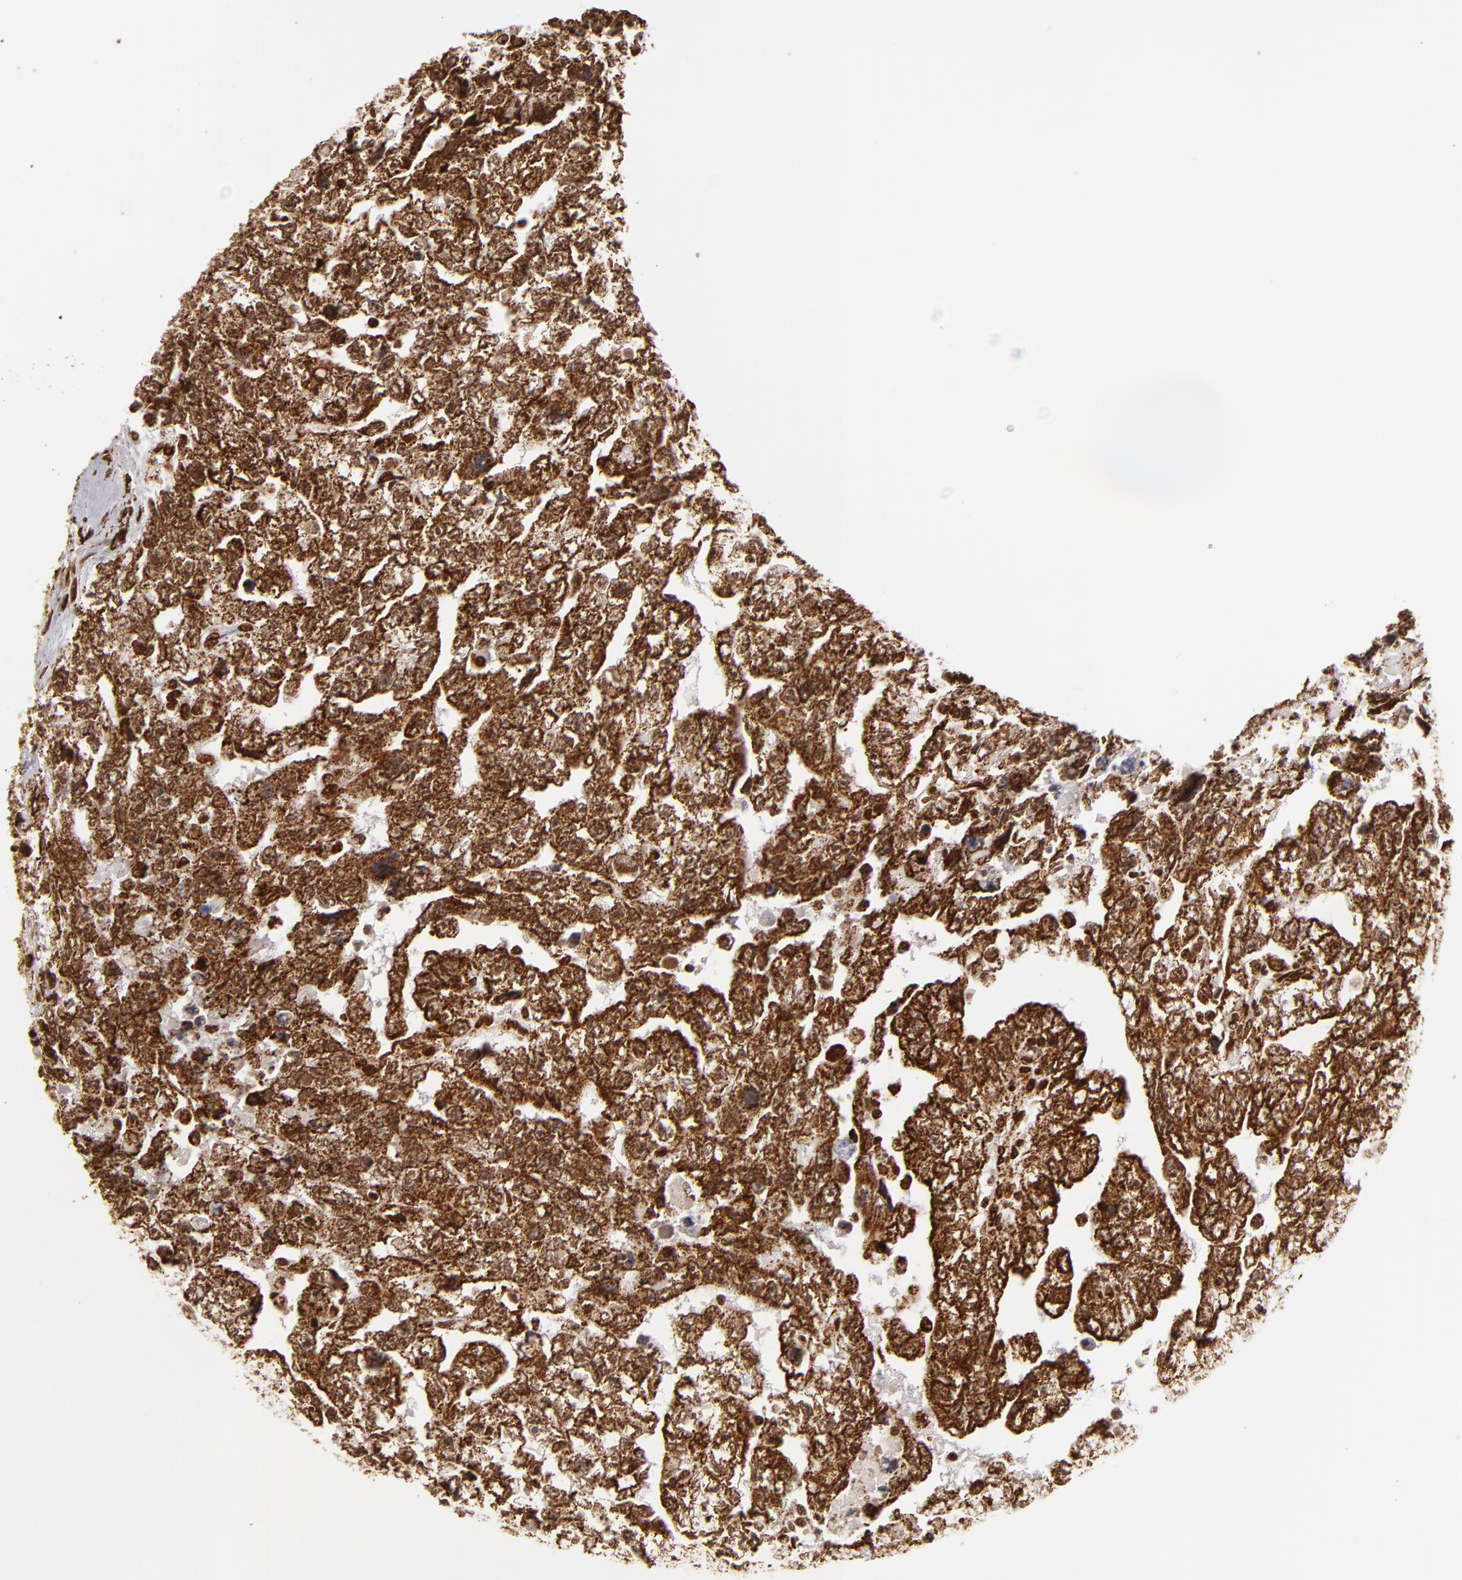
{"staining": {"intensity": "strong", "quantity": ">75%", "location": "cytoplasmic/membranous,nuclear"}, "tissue": "testis cancer", "cell_type": "Tumor cells", "image_type": "cancer", "snomed": [{"axis": "morphology", "description": "Carcinoma, Embryonal, NOS"}, {"axis": "topography", "description": "Testis"}], "caption": "Immunohistochemistry (IHC) of human embryonal carcinoma (testis) shows high levels of strong cytoplasmic/membranous and nuclear positivity in approximately >75% of tumor cells. The staining was performed using DAB (3,3'-diaminobenzidine) to visualize the protein expression in brown, while the nuclei were stained in blue with hematoxylin (Magnification: 20x).", "gene": "CUL3", "patient": {"sex": "male", "age": 36}}